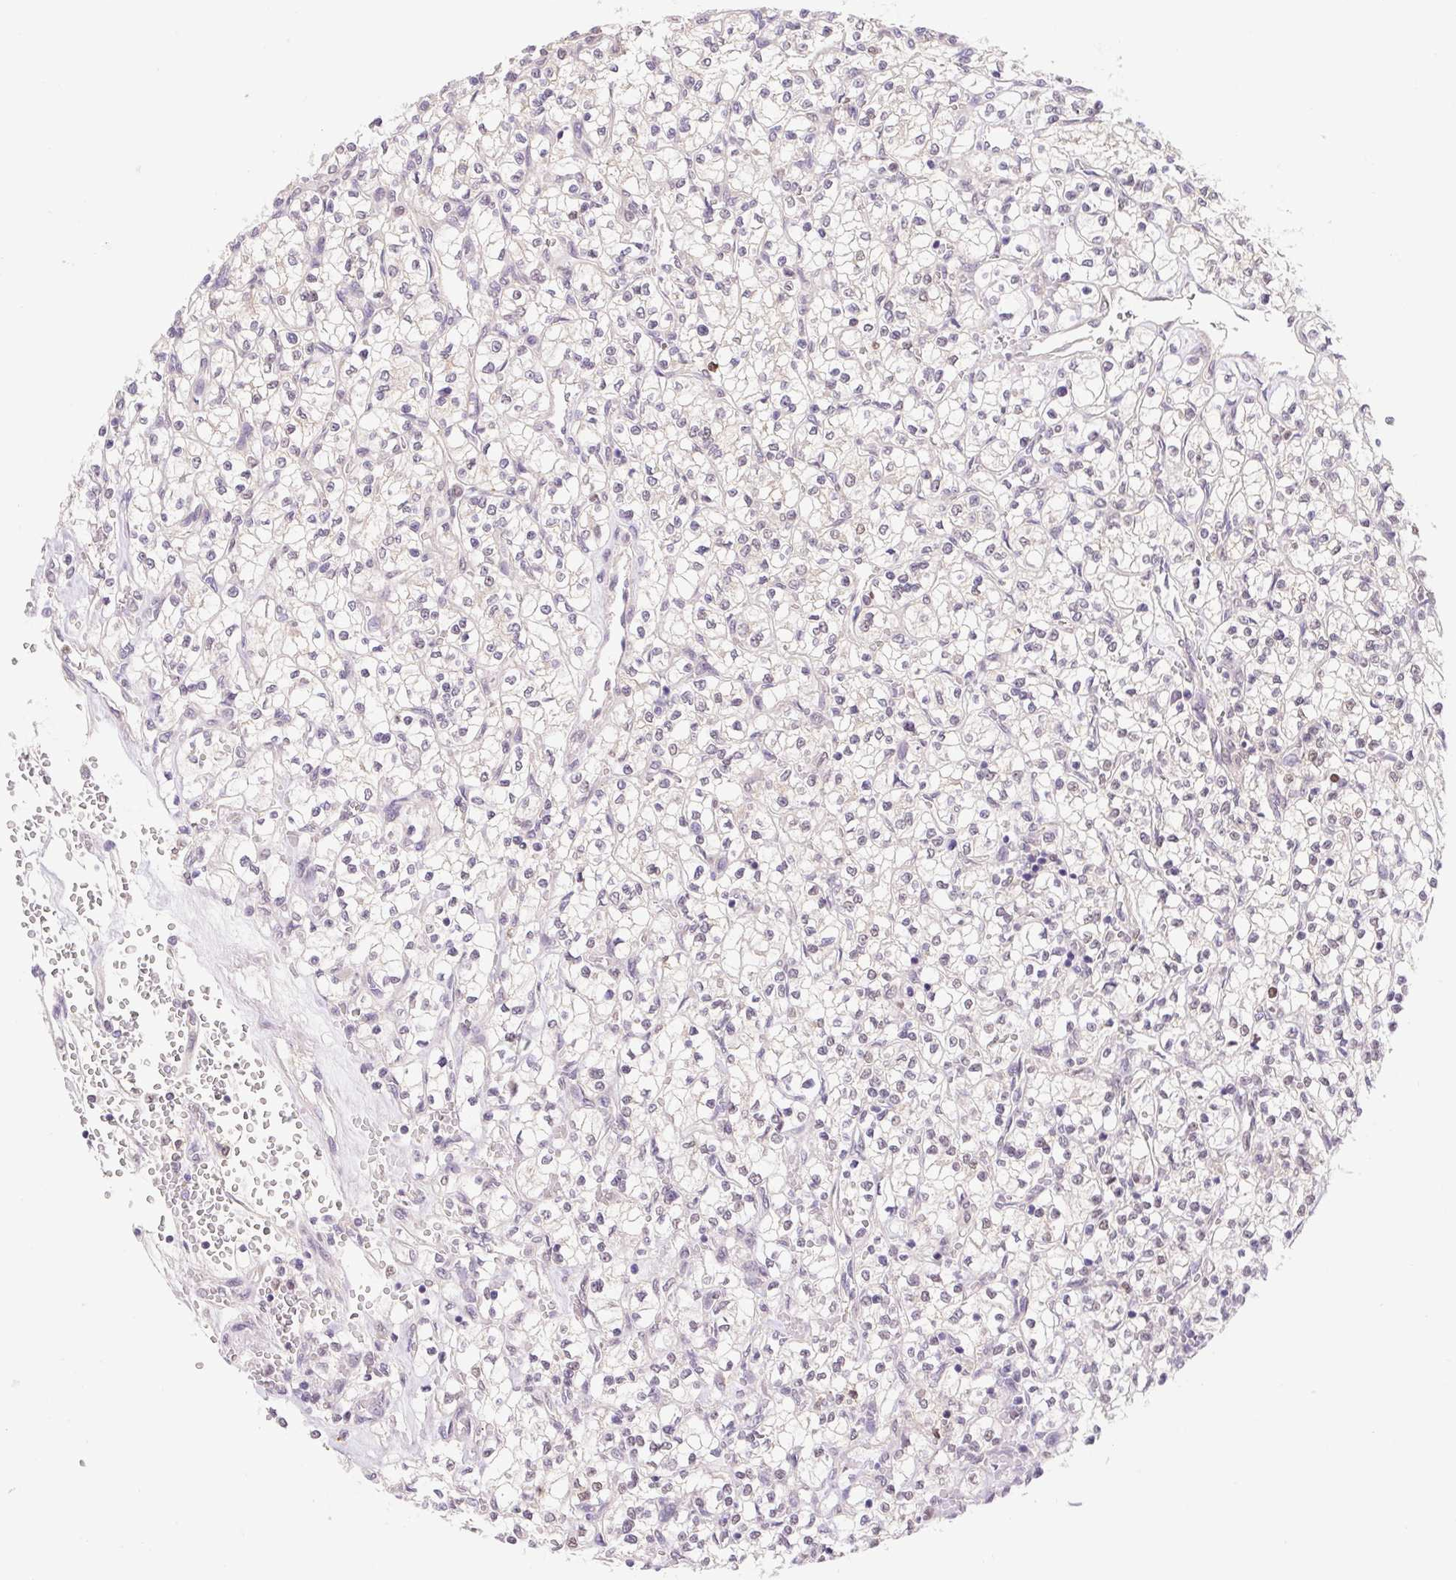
{"staining": {"intensity": "negative", "quantity": "none", "location": "none"}, "tissue": "renal cancer", "cell_type": "Tumor cells", "image_type": "cancer", "snomed": [{"axis": "morphology", "description": "Adenocarcinoma, NOS"}, {"axis": "topography", "description": "Kidney"}], "caption": "IHC micrograph of human renal adenocarcinoma stained for a protein (brown), which reveals no expression in tumor cells. The staining is performed using DAB brown chromogen with nuclei counter-stained in using hematoxylin.", "gene": "L3MBTL4", "patient": {"sex": "female", "age": 64}}